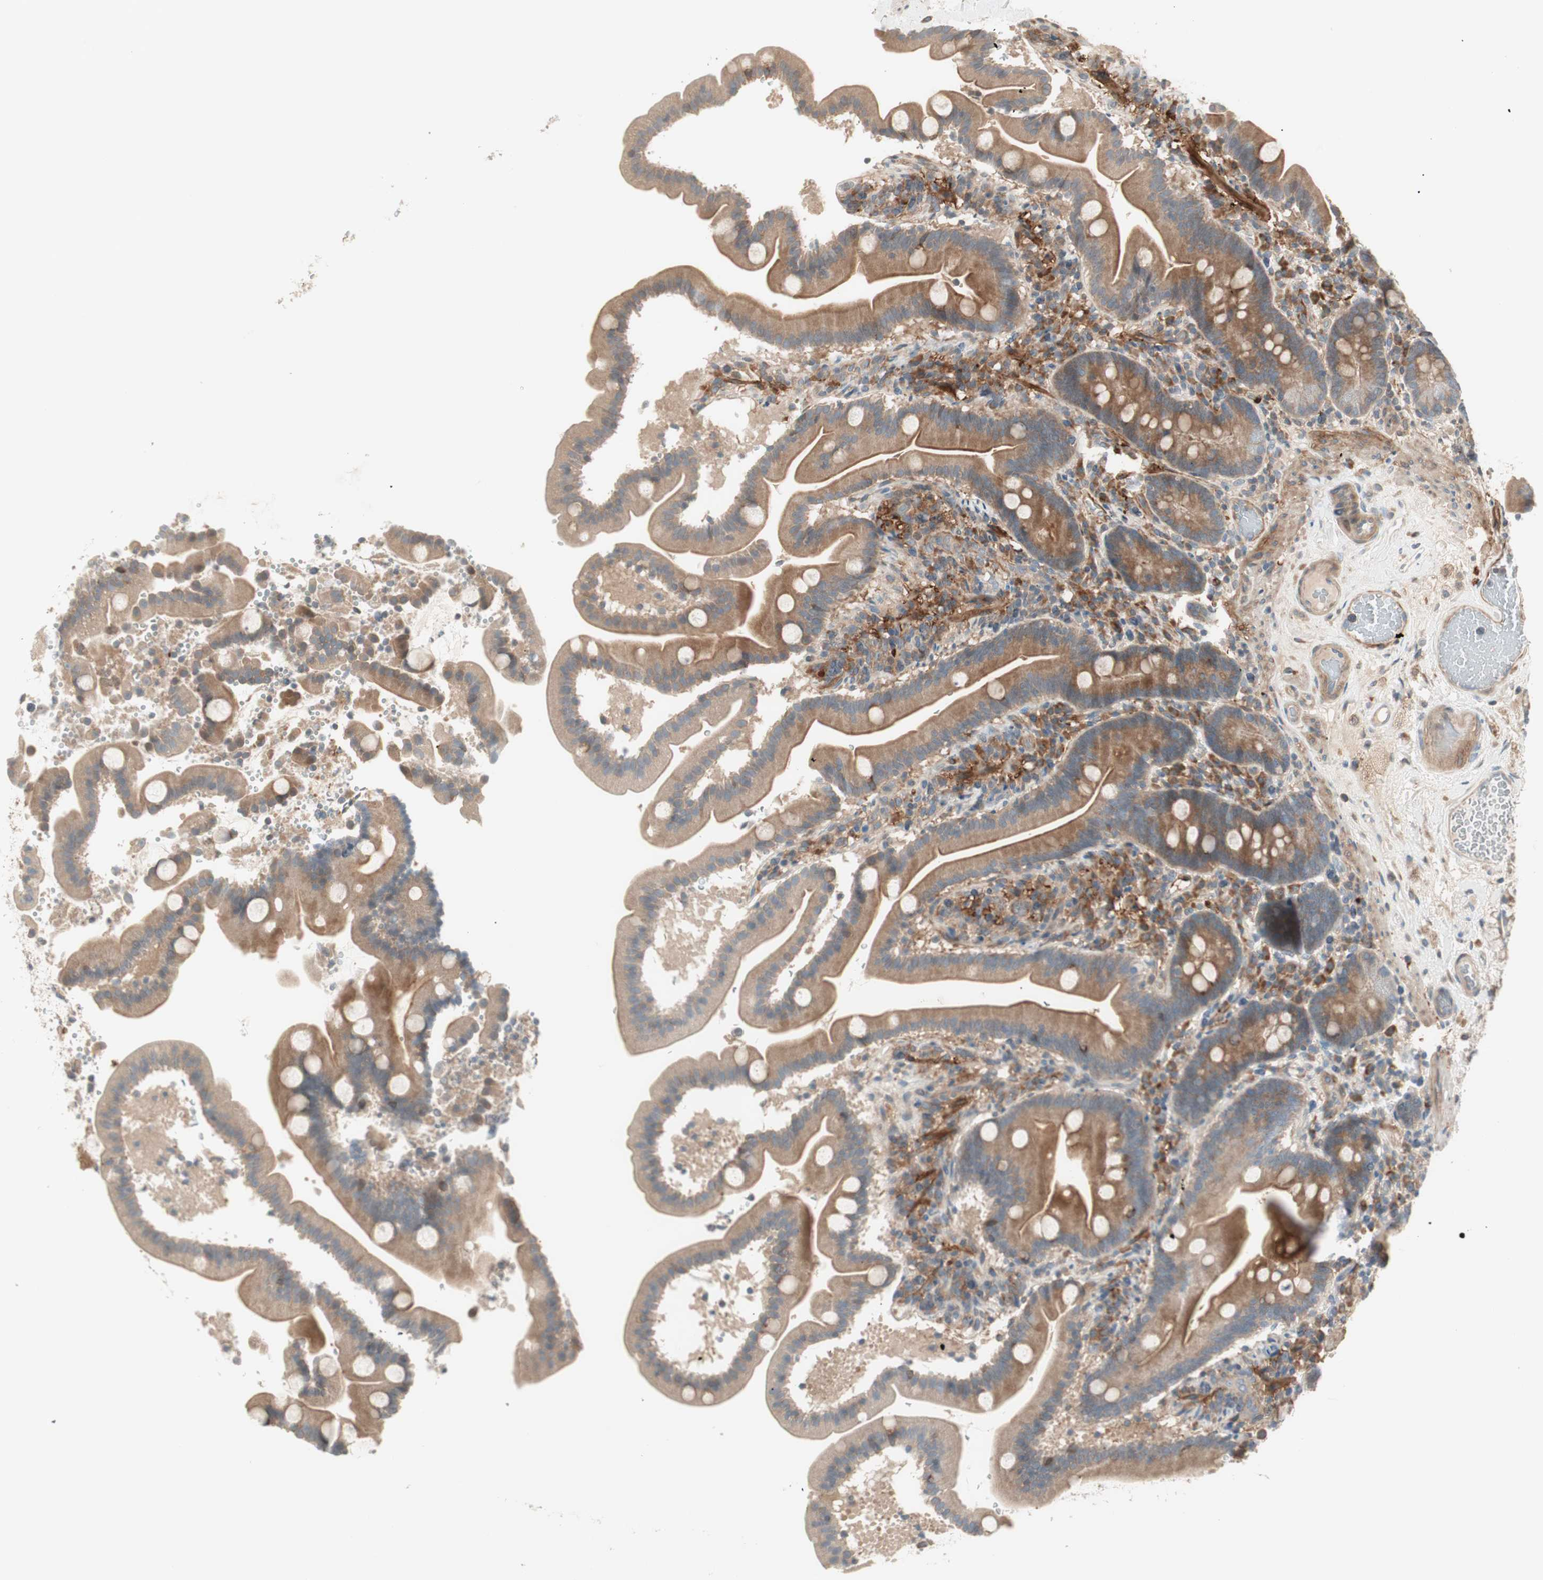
{"staining": {"intensity": "moderate", "quantity": ">75%", "location": "cytoplasmic/membranous"}, "tissue": "duodenum", "cell_type": "Glandular cells", "image_type": "normal", "snomed": [{"axis": "morphology", "description": "Normal tissue, NOS"}, {"axis": "topography", "description": "Duodenum"}], "caption": "The image displays a brown stain indicating the presence of a protein in the cytoplasmic/membranous of glandular cells in duodenum. Using DAB (3,3'-diaminobenzidine) (brown) and hematoxylin (blue) stains, captured at high magnification using brightfield microscopy.", "gene": "SFRP1", "patient": {"sex": "male", "age": 54}}